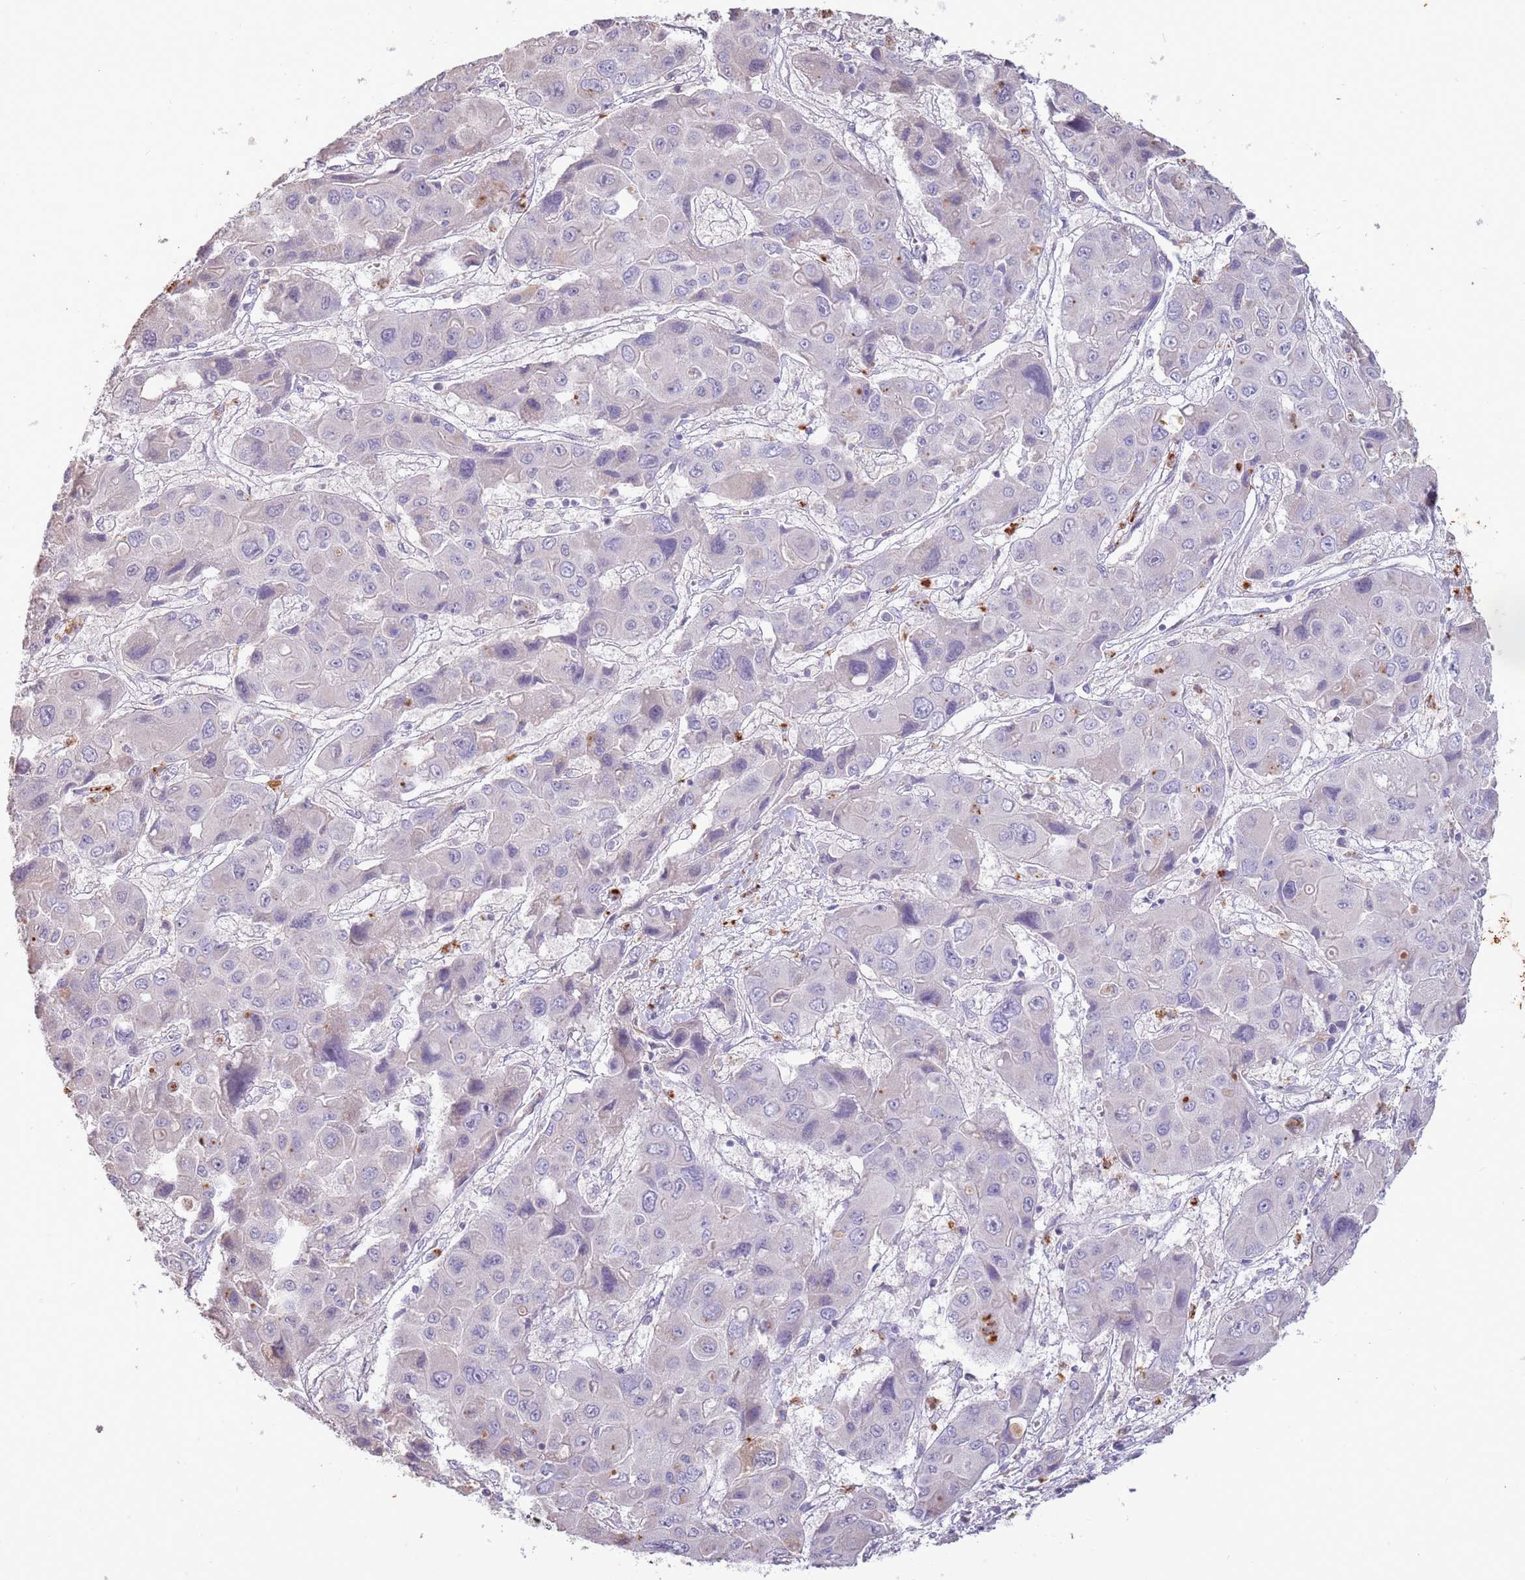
{"staining": {"intensity": "negative", "quantity": "none", "location": "none"}, "tissue": "liver cancer", "cell_type": "Tumor cells", "image_type": "cancer", "snomed": [{"axis": "morphology", "description": "Cholangiocarcinoma"}, {"axis": "topography", "description": "Liver"}], "caption": "High power microscopy image of an IHC image of liver cancer (cholangiocarcinoma), revealing no significant expression in tumor cells. (Stains: DAB immunohistochemistry (IHC) with hematoxylin counter stain, Microscopy: brightfield microscopy at high magnification).", "gene": "P2RY13", "patient": {"sex": "male", "age": 67}}